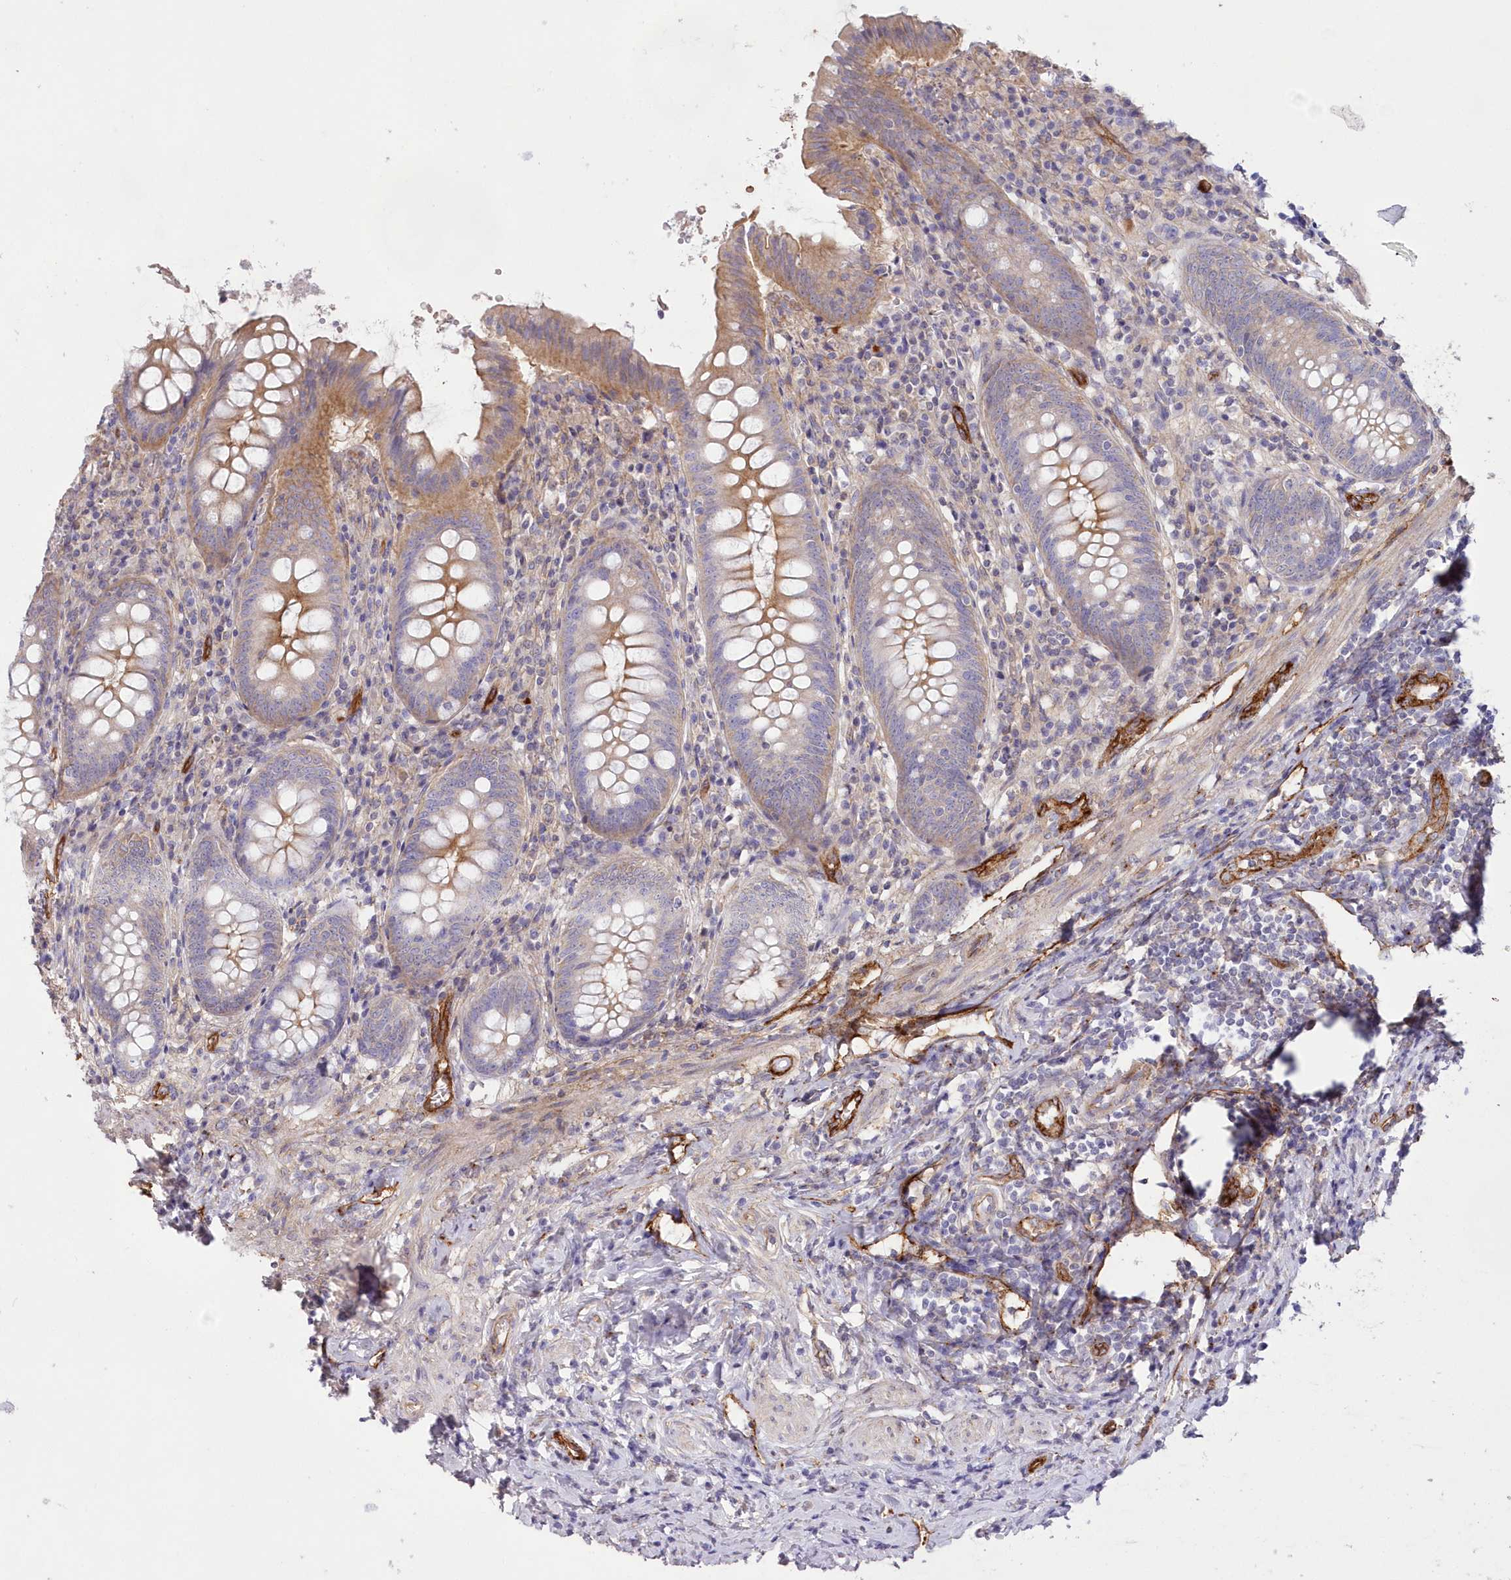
{"staining": {"intensity": "moderate", "quantity": "<25%", "location": "cytoplasmic/membranous"}, "tissue": "appendix", "cell_type": "Glandular cells", "image_type": "normal", "snomed": [{"axis": "morphology", "description": "Normal tissue, NOS"}, {"axis": "topography", "description": "Appendix"}], "caption": "Immunohistochemical staining of unremarkable human appendix displays <25% levels of moderate cytoplasmic/membranous protein positivity in about <25% of glandular cells.", "gene": "RAB11FIP5", "patient": {"sex": "female", "age": 54}}